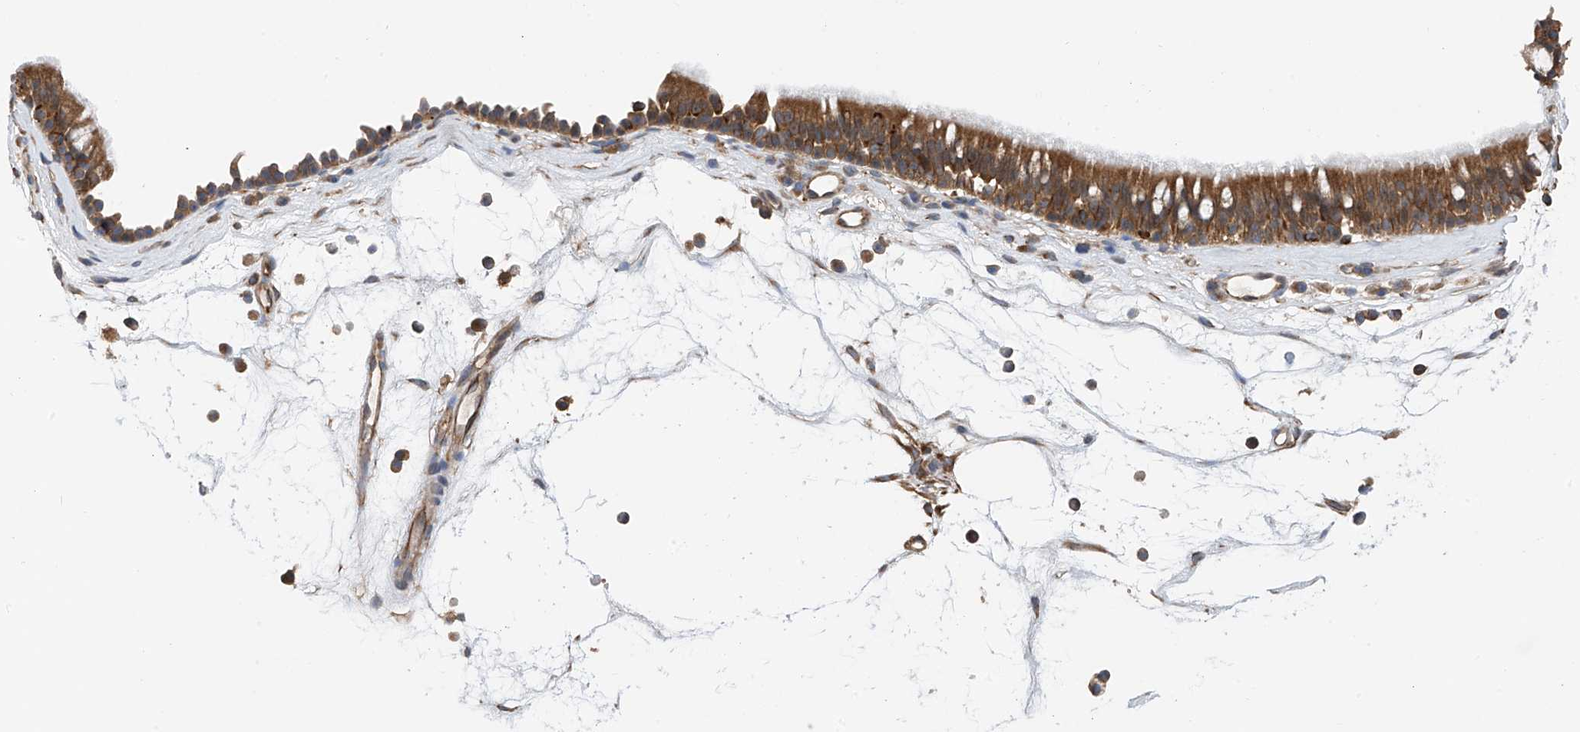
{"staining": {"intensity": "moderate", "quantity": ">75%", "location": "cytoplasmic/membranous"}, "tissue": "nasopharynx", "cell_type": "Respiratory epithelial cells", "image_type": "normal", "snomed": [{"axis": "morphology", "description": "Normal tissue, NOS"}, {"axis": "morphology", "description": "Inflammation, NOS"}, {"axis": "morphology", "description": "Malignant melanoma, Metastatic site"}, {"axis": "topography", "description": "Nasopharynx"}], "caption": "Immunohistochemistry (IHC) photomicrograph of normal nasopharynx: human nasopharynx stained using IHC demonstrates medium levels of moderate protein expression localized specifically in the cytoplasmic/membranous of respiratory epithelial cells, appearing as a cytoplasmic/membranous brown color.", "gene": "CHPF", "patient": {"sex": "male", "age": 70}}